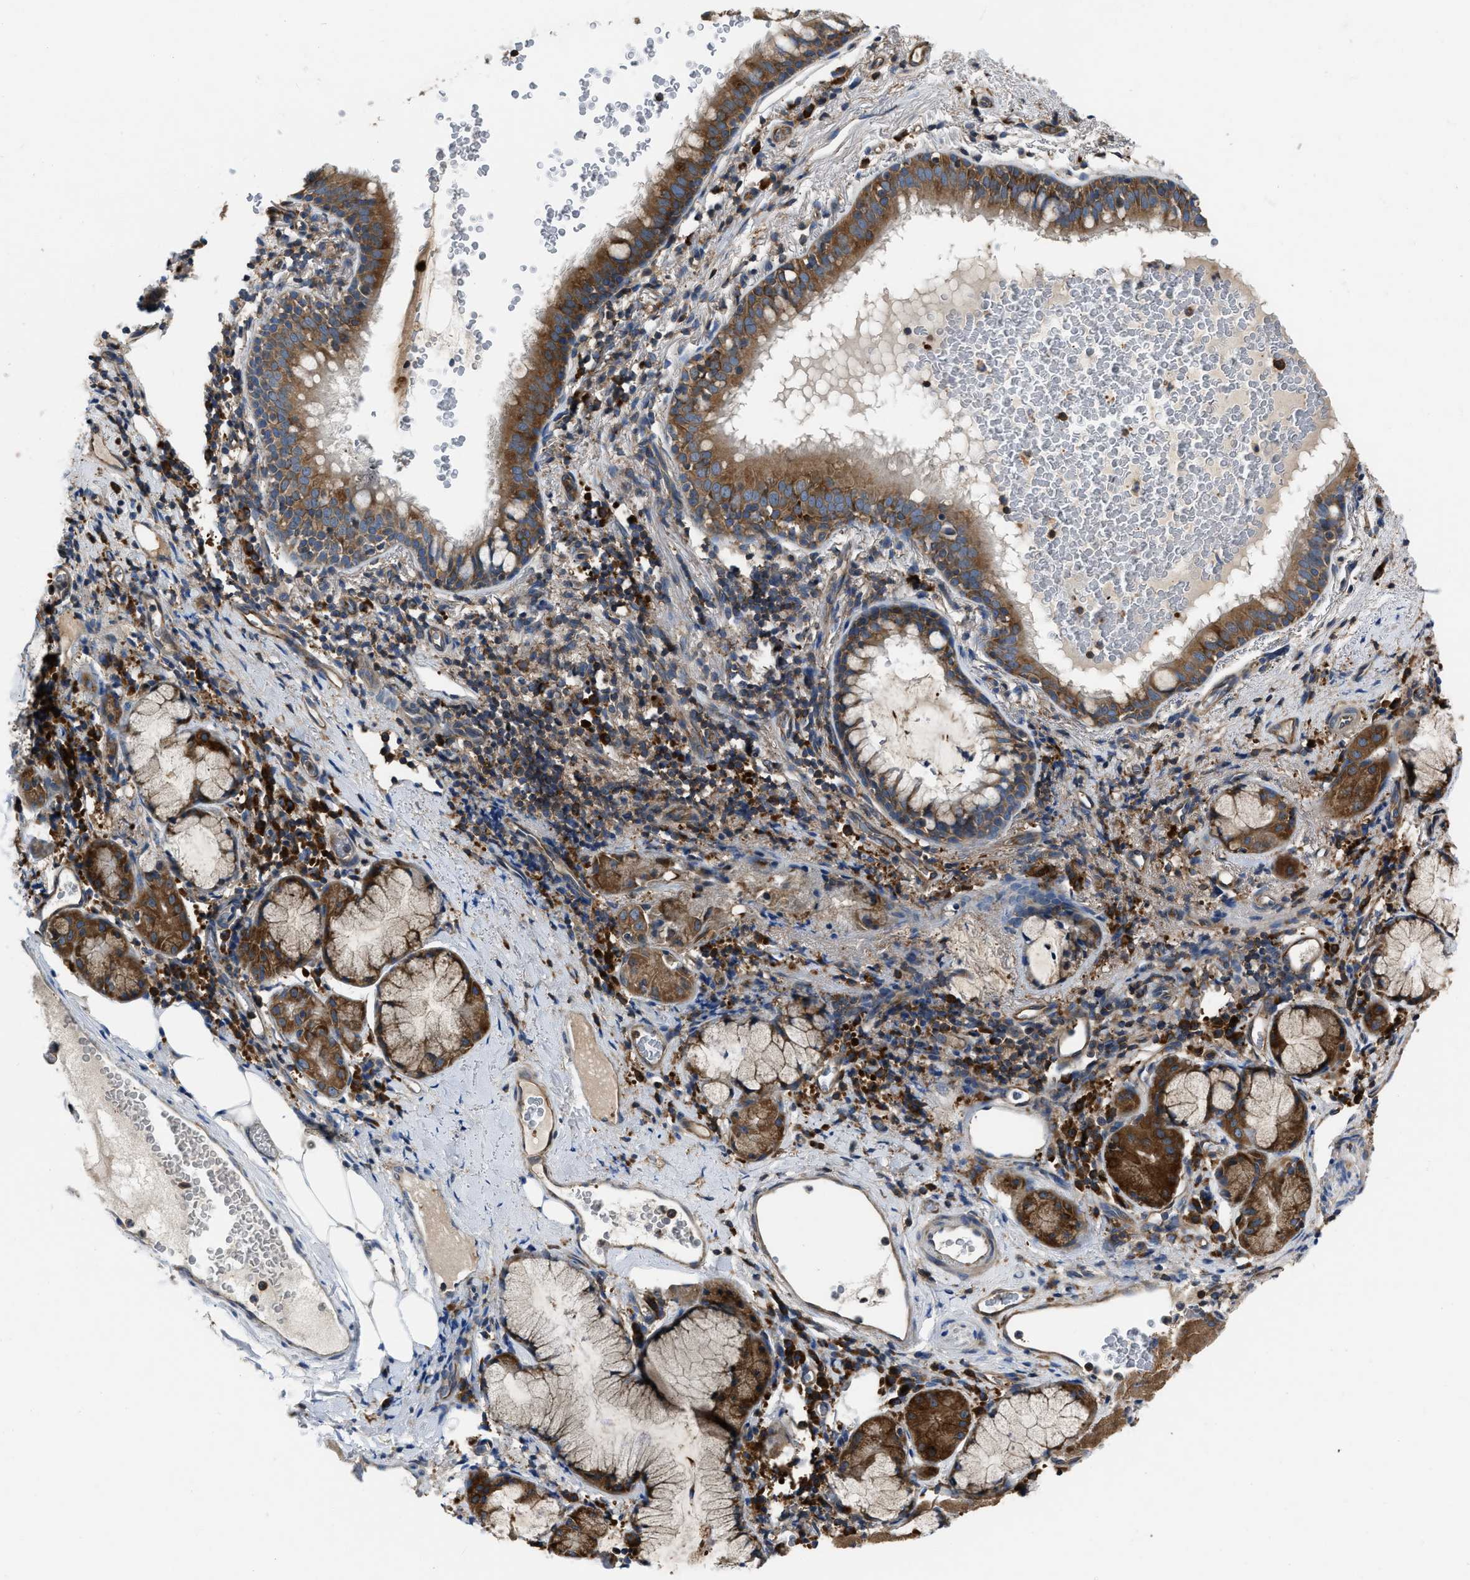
{"staining": {"intensity": "moderate", "quantity": ">75%", "location": "cytoplasmic/membranous"}, "tissue": "bronchus", "cell_type": "Respiratory epithelial cells", "image_type": "normal", "snomed": [{"axis": "morphology", "description": "Normal tissue, NOS"}, {"axis": "morphology", "description": "Inflammation, NOS"}, {"axis": "topography", "description": "Cartilage tissue"}, {"axis": "topography", "description": "Bronchus"}], "caption": "The photomicrograph displays a brown stain indicating the presence of a protein in the cytoplasmic/membranous of respiratory epithelial cells in bronchus. (DAB (3,3'-diaminobenzidine) IHC with brightfield microscopy, high magnification).", "gene": "YARS1", "patient": {"sex": "male", "age": 77}}